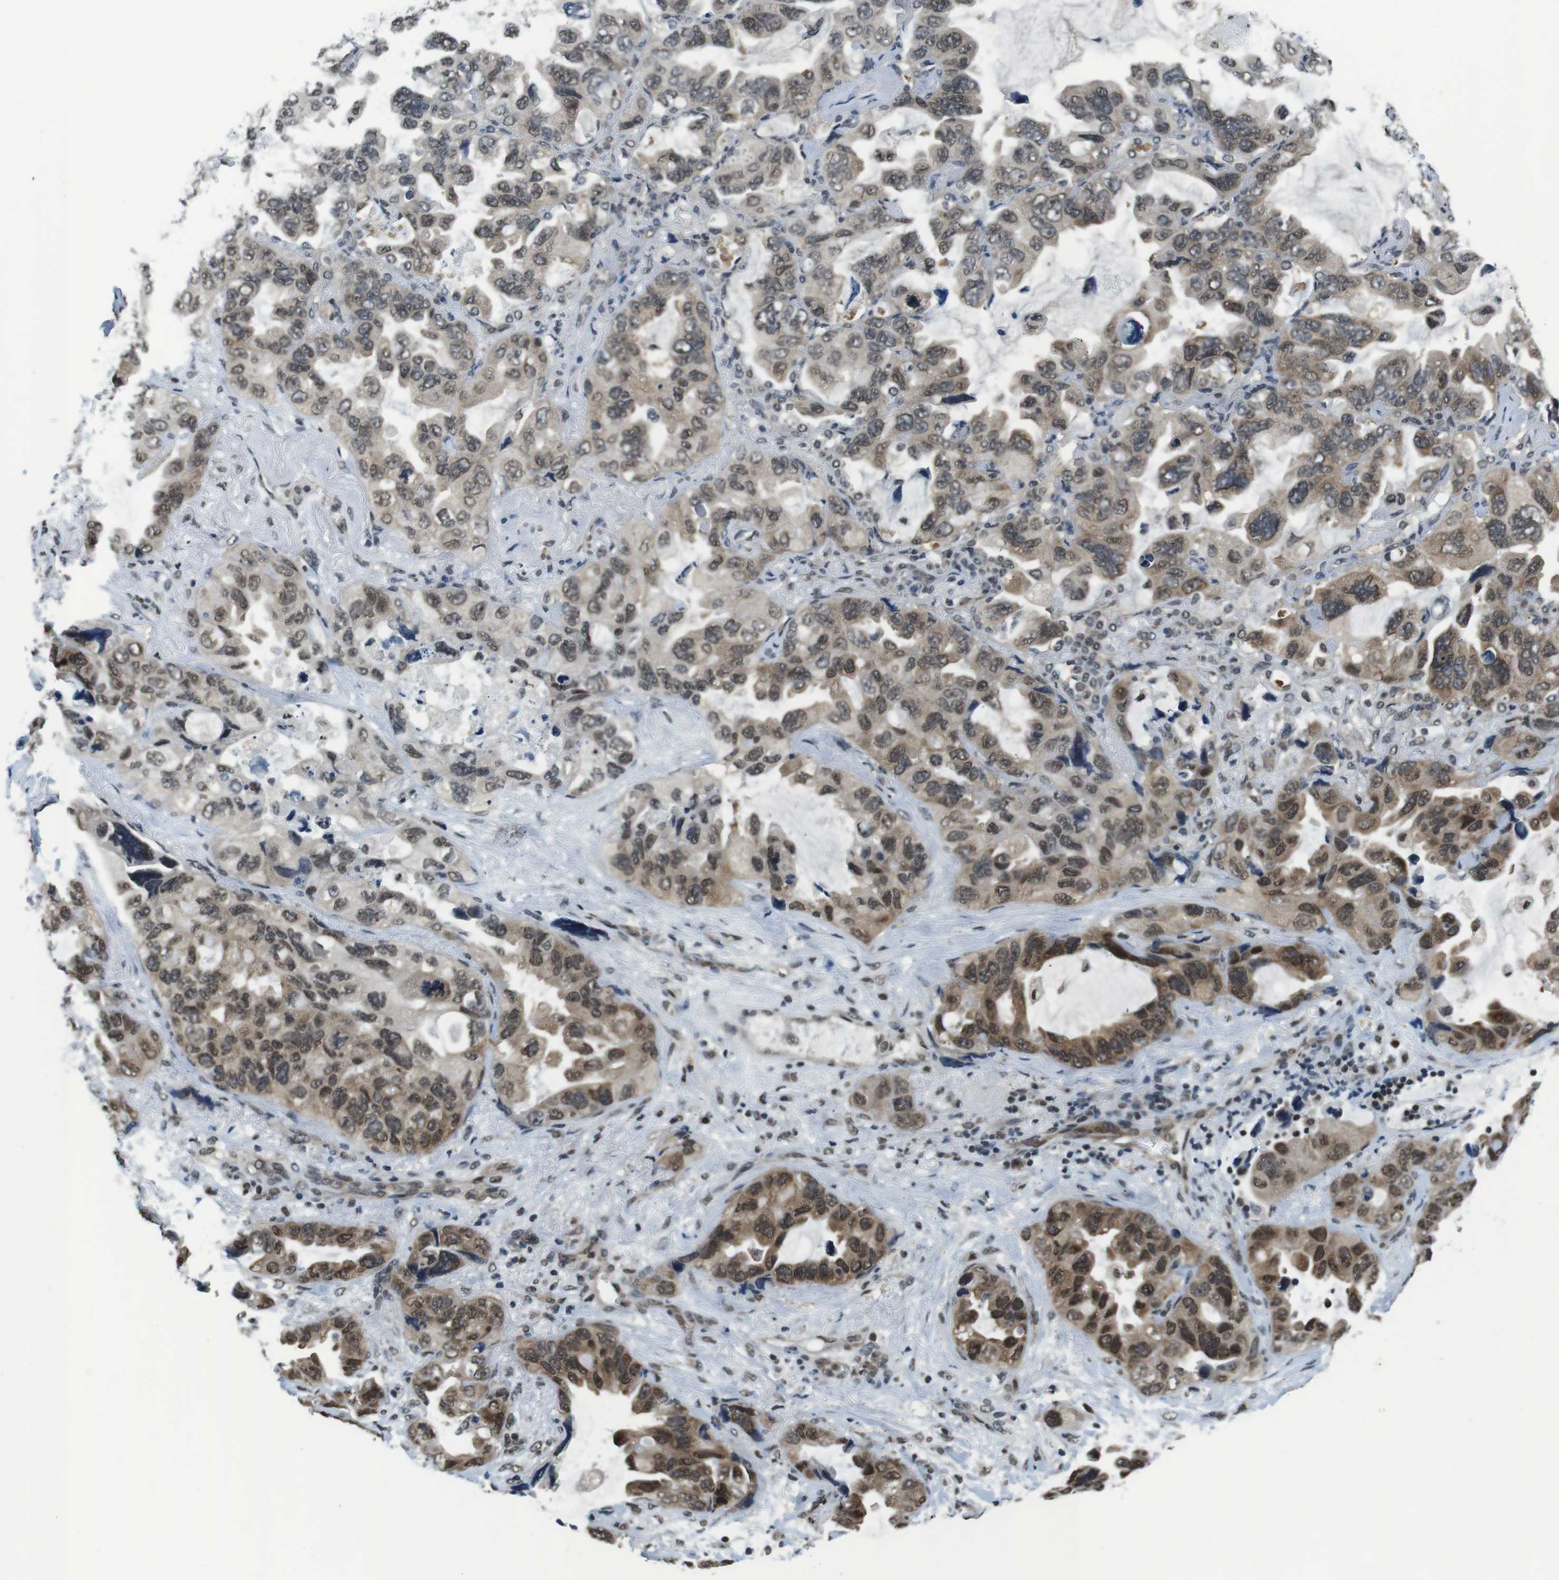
{"staining": {"intensity": "weak", "quantity": ">75%", "location": "cytoplasmic/membranous,nuclear"}, "tissue": "lung cancer", "cell_type": "Tumor cells", "image_type": "cancer", "snomed": [{"axis": "morphology", "description": "Squamous cell carcinoma, NOS"}, {"axis": "topography", "description": "Lung"}], "caption": "Immunohistochemistry photomicrograph of neoplastic tissue: lung cancer stained using immunohistochemistry (IHC) displays low levels of weak protein expression localized specifically in the cytoplasmic/membranous and nuclear of tumor cells, appearing as a cytoplasmic/membranous and nuclear brown color.", "gene": "NEK4", "patient": {"sex": "female", "age": 73}}